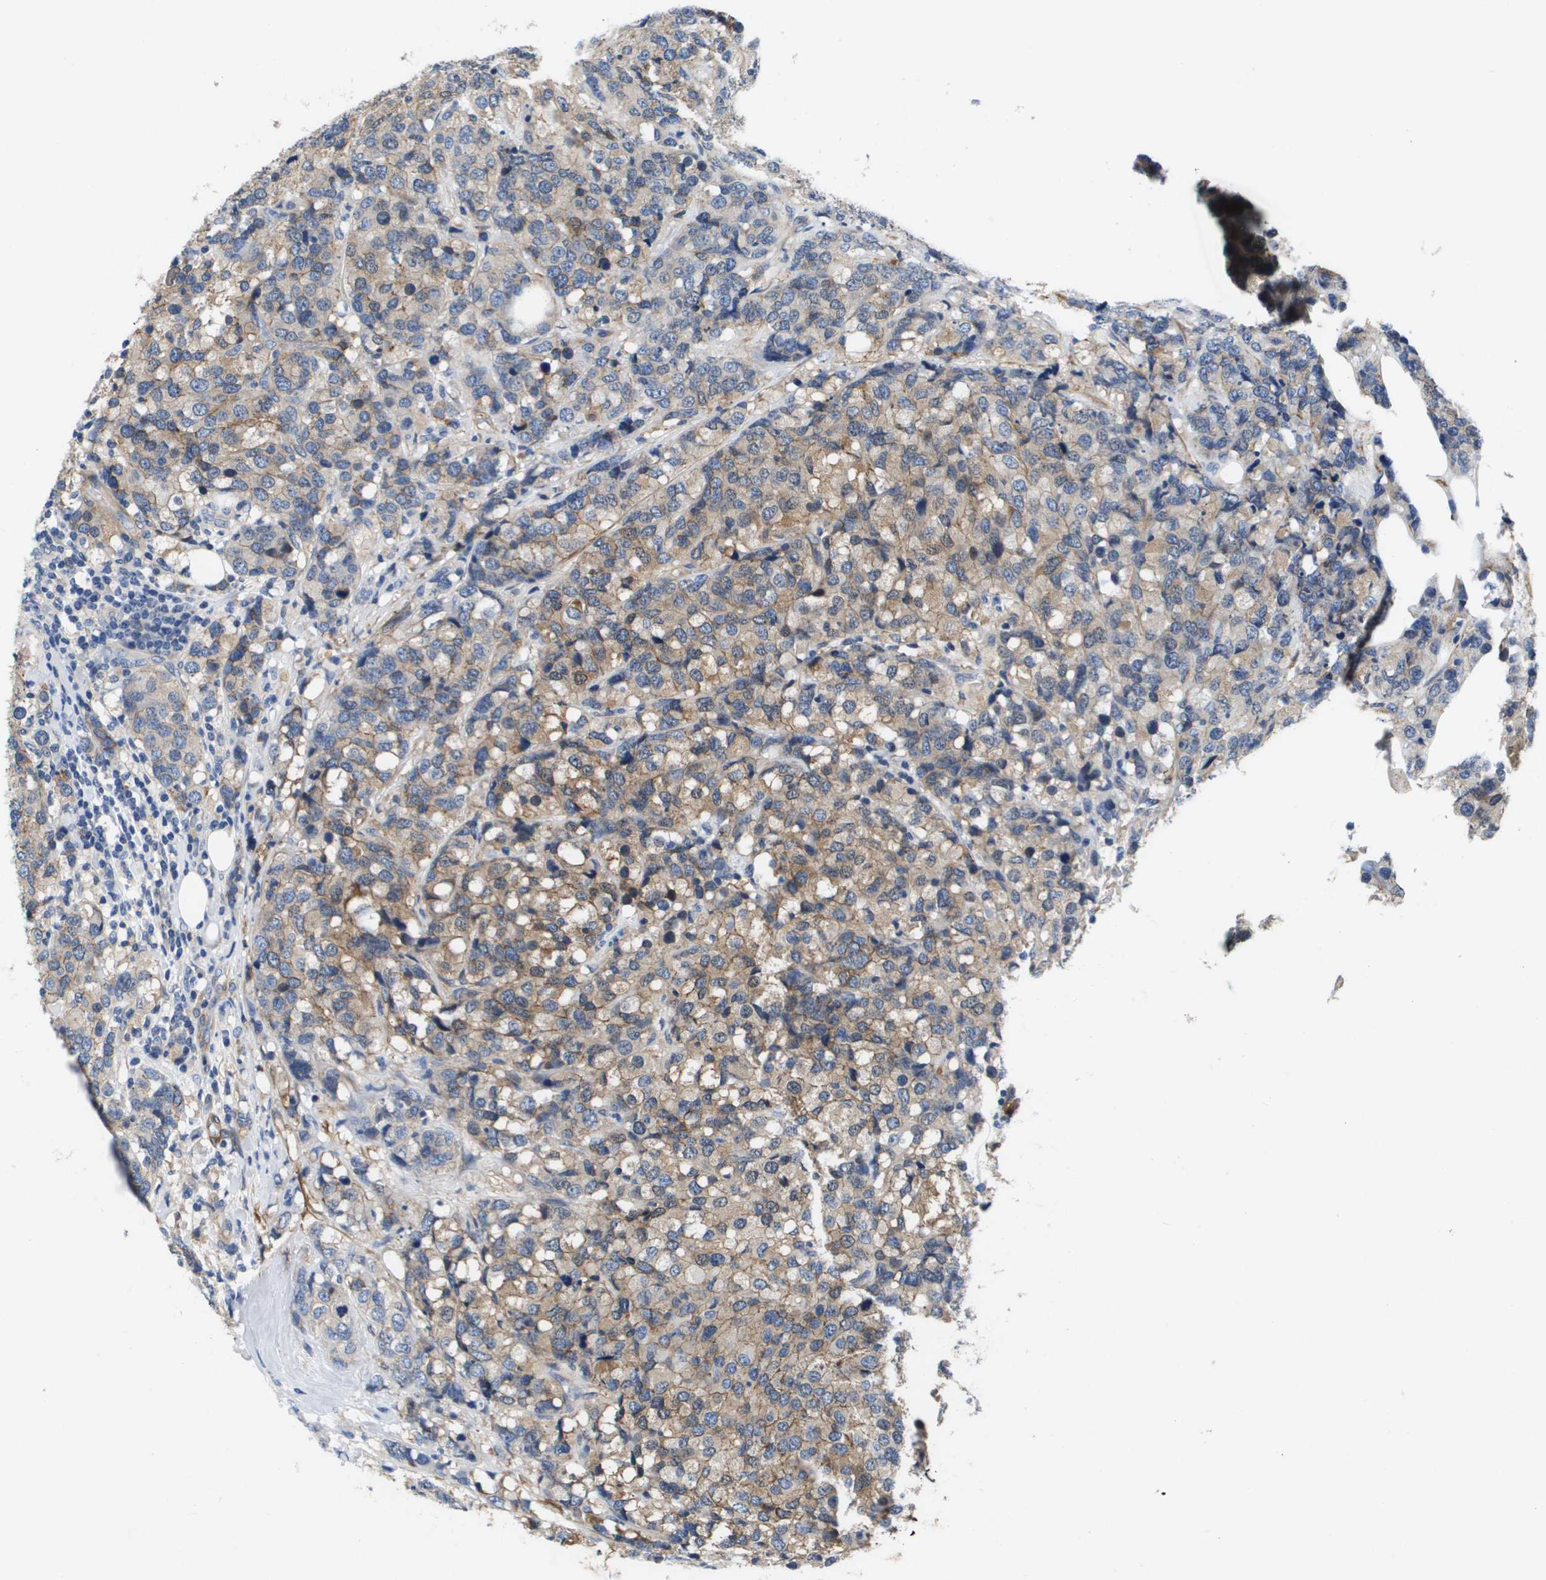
{"staining": {"intensity": "moderate", "quantity": "25%-75%", "location": "cytoplasmic/membranous"}, "tissue": "breast cancer", "cell_type": "Tumor cells", "image_type": "cancer", "snomed": [{"axis": "morphology", "description": "Lobular carcinoma"}, {"axis": "topography", "description": "Breast"}], "caption": "Human breast cancer stained with a brown dye reveals moderate cytoplasmic/membranous positive staining in approximately 25%-75% of tumor cells.", "gene": "LPP", "patient": {"sex": "female", "age": 59}}